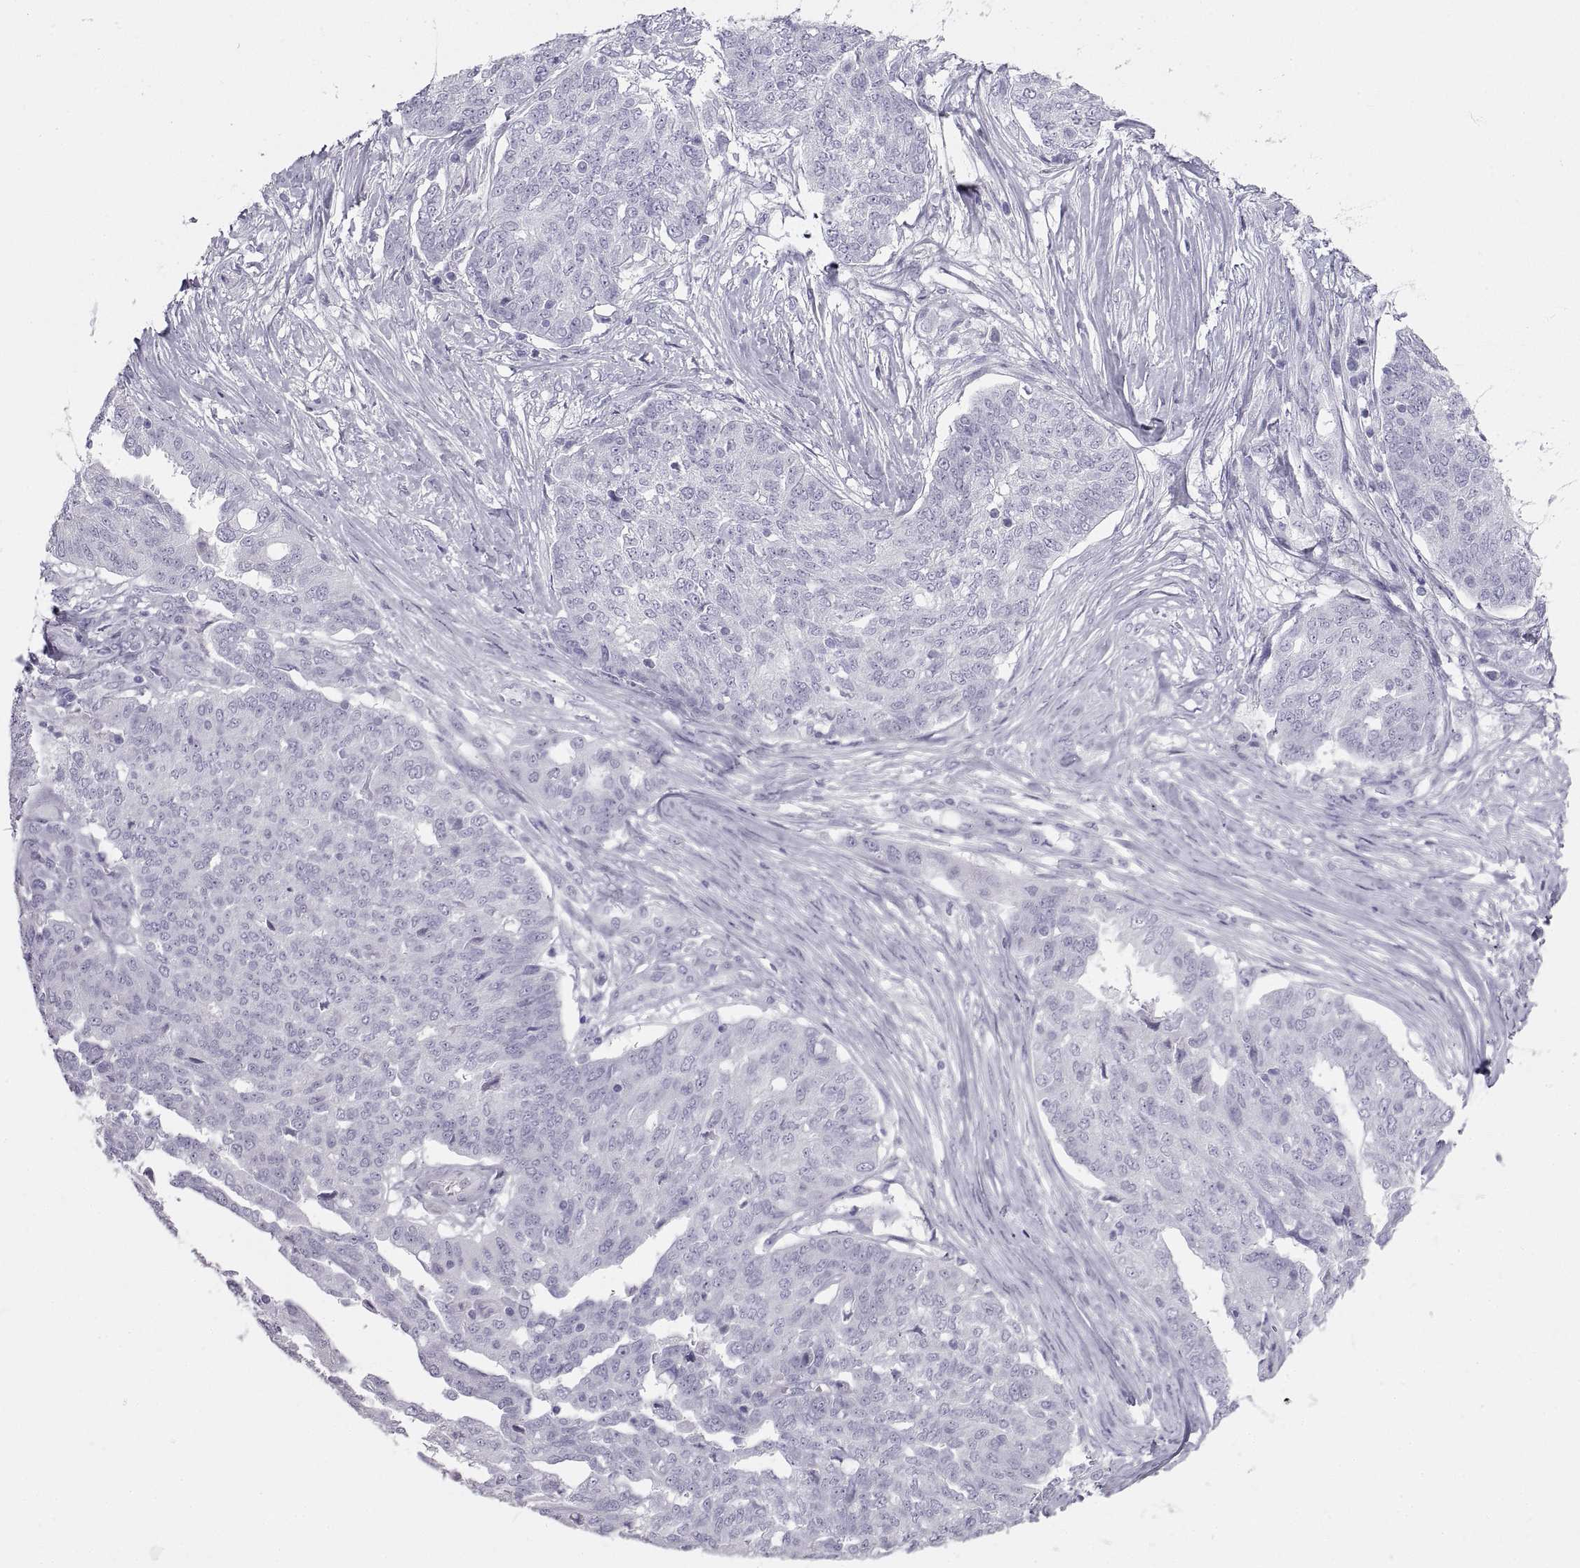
{"staining": {"intensity": "negative", "quantity": "none", "location": "none"}, "tissue": "ovarian cancer", "cell_type": "Tumor cells", "image_type": "cancer", "snomed": [{"axis": "morphology", "description": "Cystadenocarcinoma, serous, NOS"}, {"axis": "topography", "description": "Ovary"}], "caption": "Protein analysis of ovarian cancer (serous cystadenocarcinoma) shows no significant staining in tumor cells.", "gene": "RLBP1", "patient": {"sex": "female", "age": 67}}